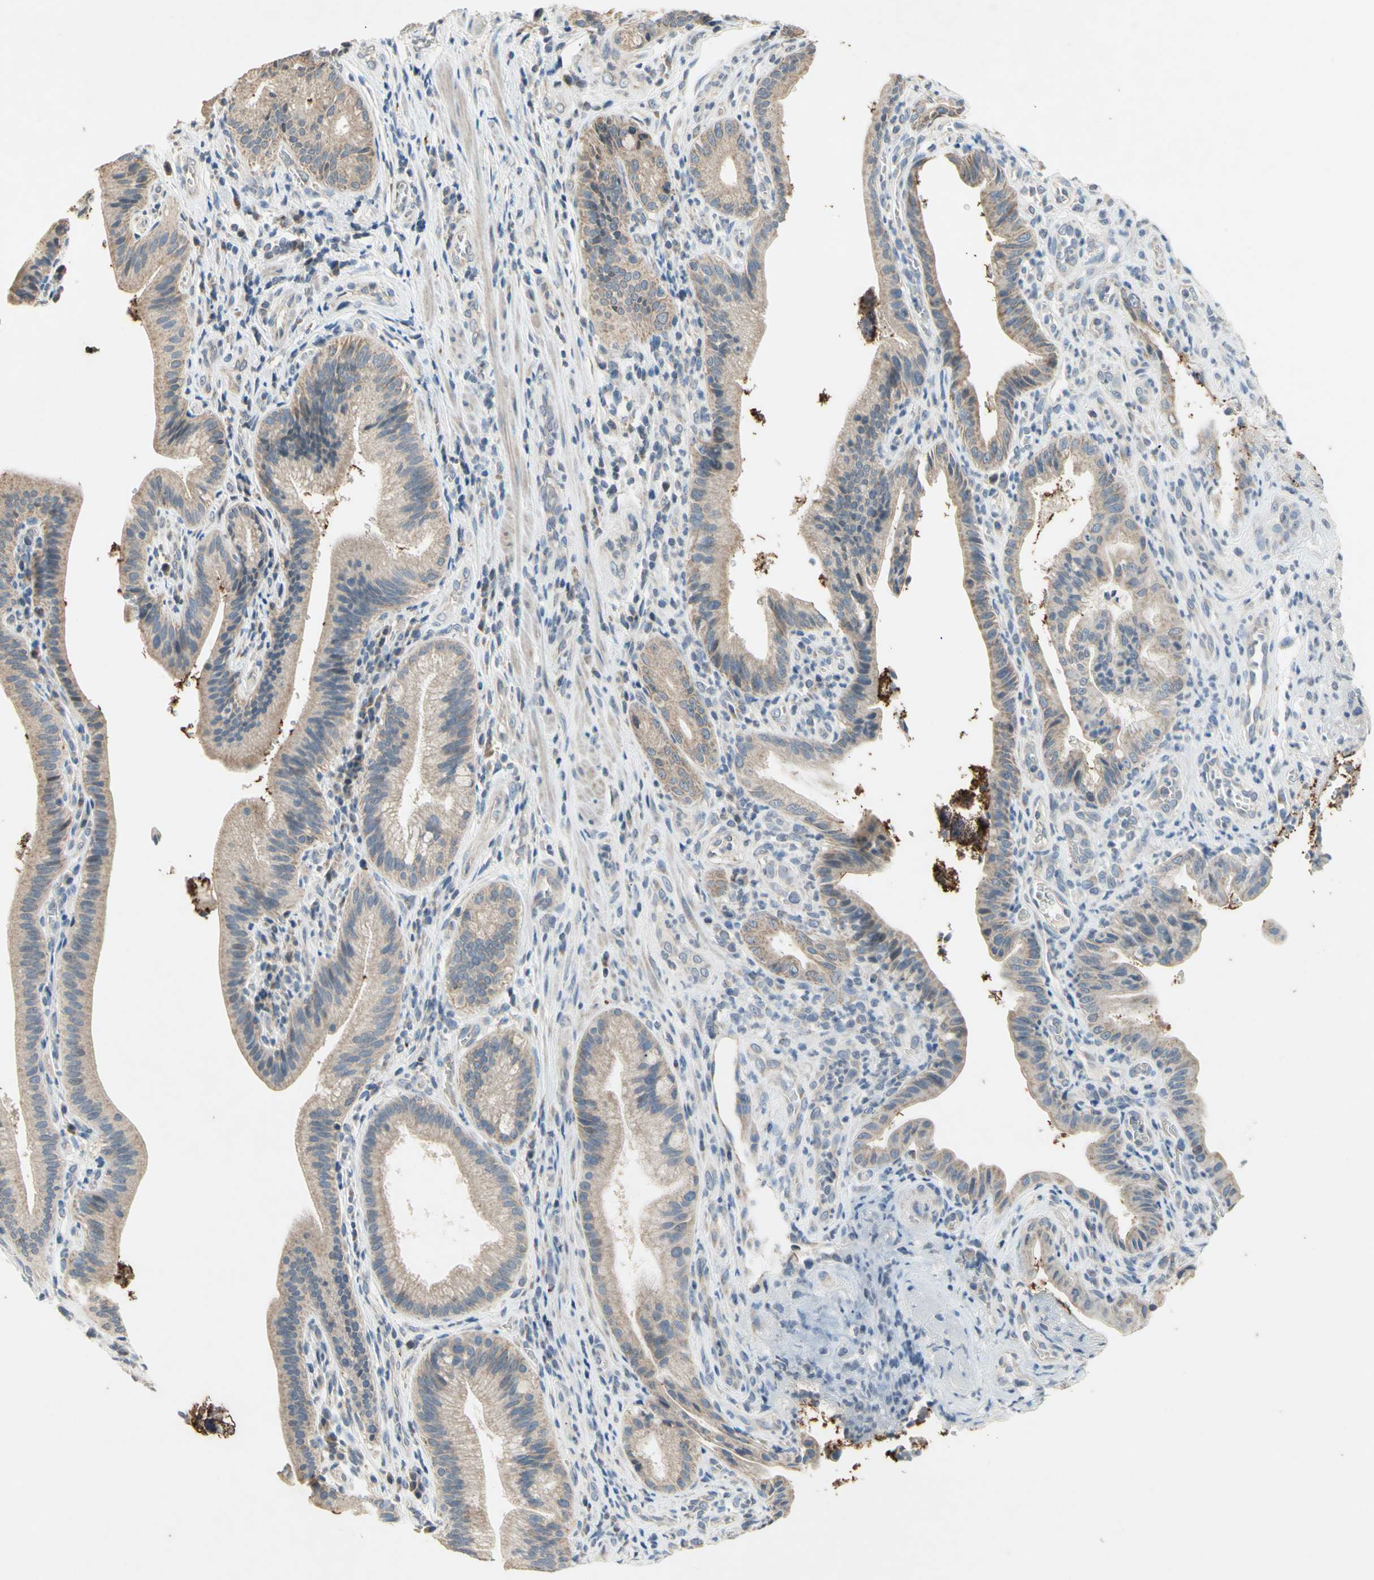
{"staining": {"intensity": "weak", "quantity": "25%-75%", "location": "cytoplasmic/membranous"}, "tissue": "pancreatic cancer", "cell_type": "Tumor cells", "image_type": "cancer", "snomed": [{"axis": "morphology", "description": "Adenocarcinoma, NOS"}, {"axis": "topography", "description": "Pancreas"}], "caption": "An immunohistochemistry (IHC) histopathology image of neoplastic tissue is shown. Protein staining in brown shows weak cytoplasmic/membranous positivity in pancreatic cancer (adenocarcinoma) within tumor cells. (DAB = brown stain, brightfield microscopy at high magnification).", "gene": "PTGIS", "patient": {"sex": "female", "age": 75}}